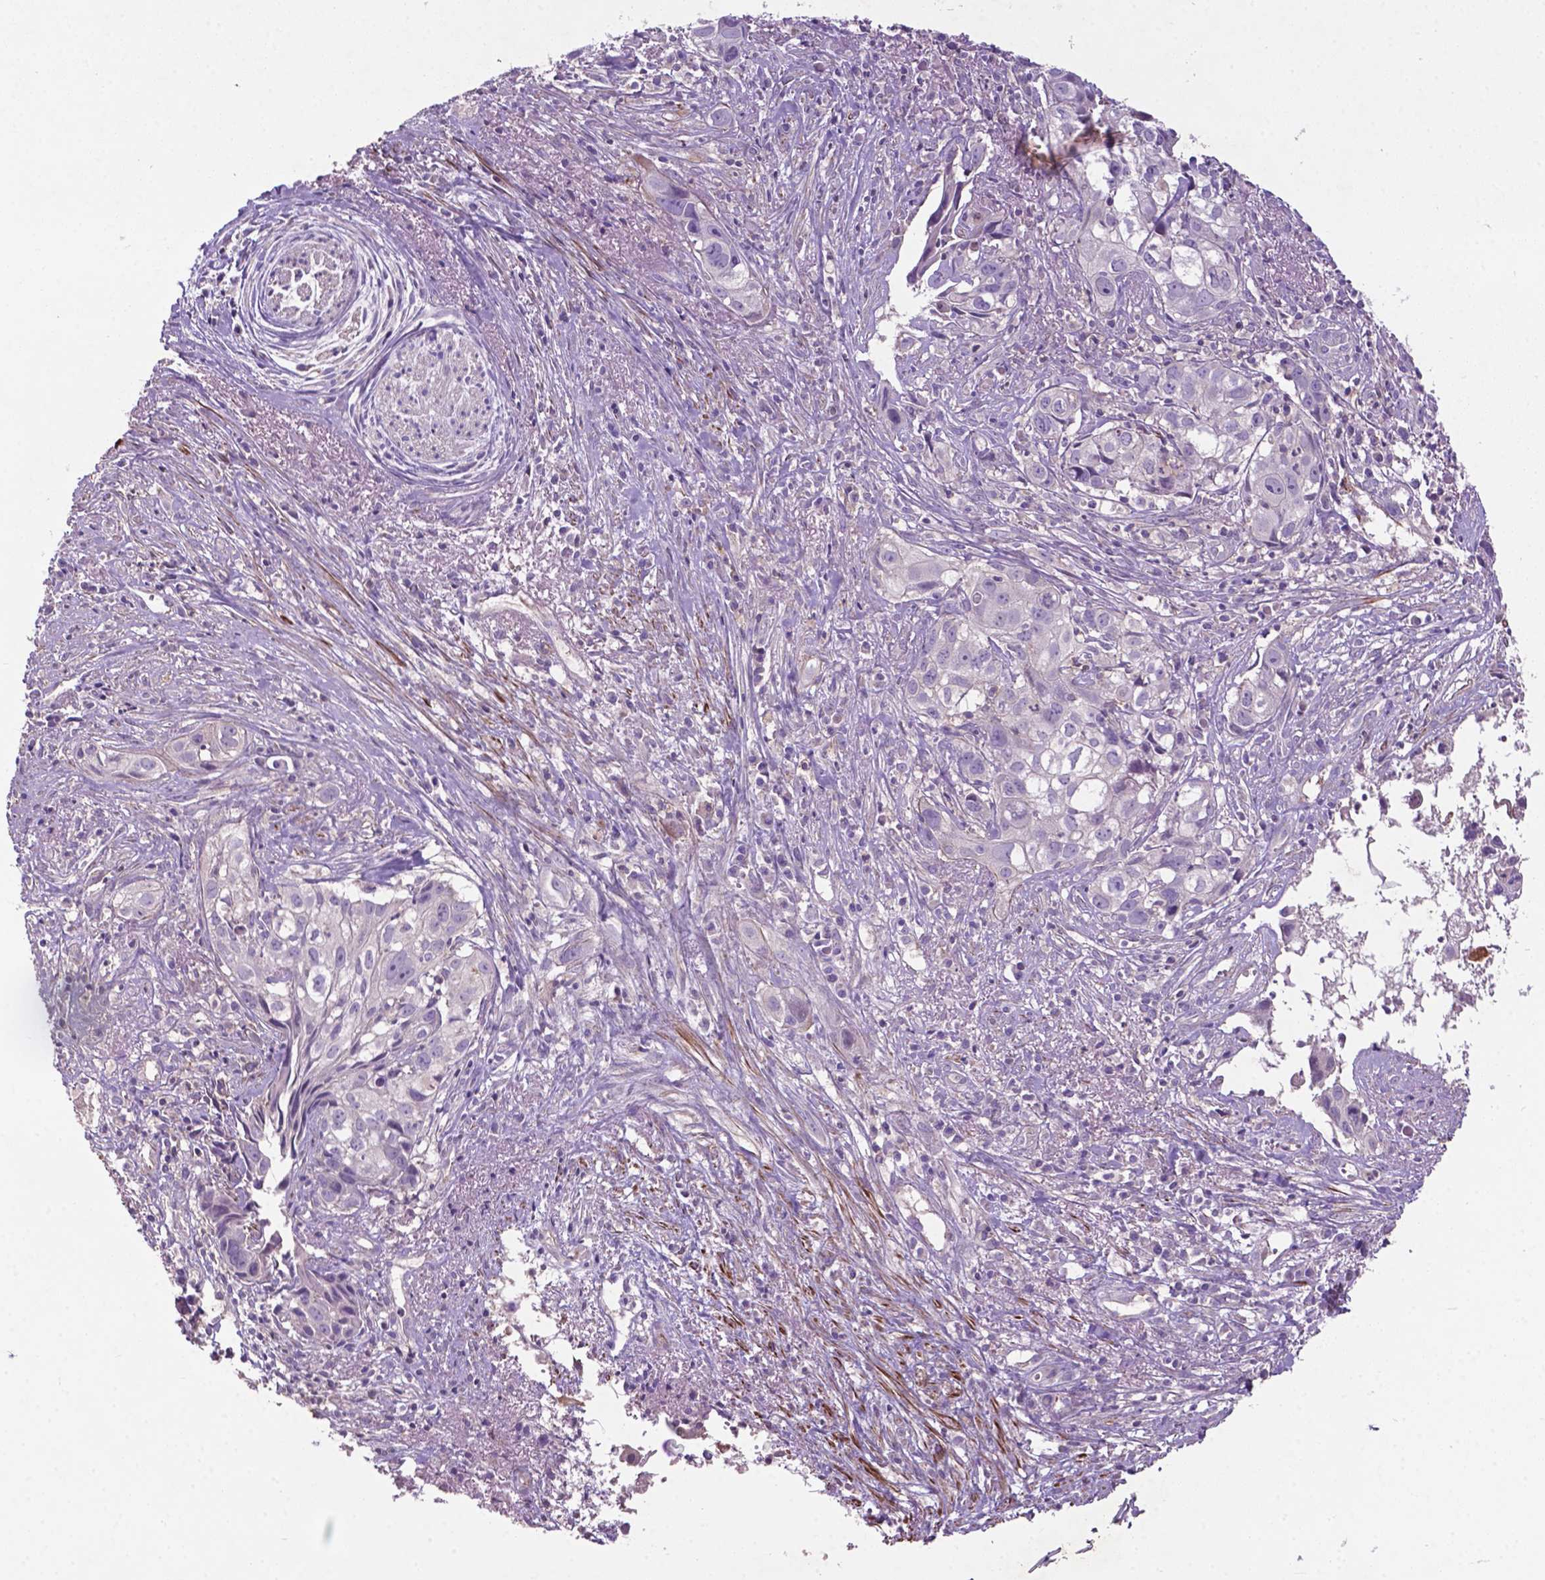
{"staining": {"intensity": "negative", "quantity": "none", "location": "none"}, "tissue": "cervical cancer", "cell_type": "Tumor cells", "image_type": "cancer", "snomed": [{"axis": "morphology", "description": "Squamous cell carcinoma, NOS"}, {"axis": "topography", "description": "Cervix"}], "caption": "IHC image of human cervical squamous cell carcinoma stained for a protein (brown), which reveals no expression in tumor cells.", "gene": "BMP4", "patient": {"sex": "female", "age": 53}}